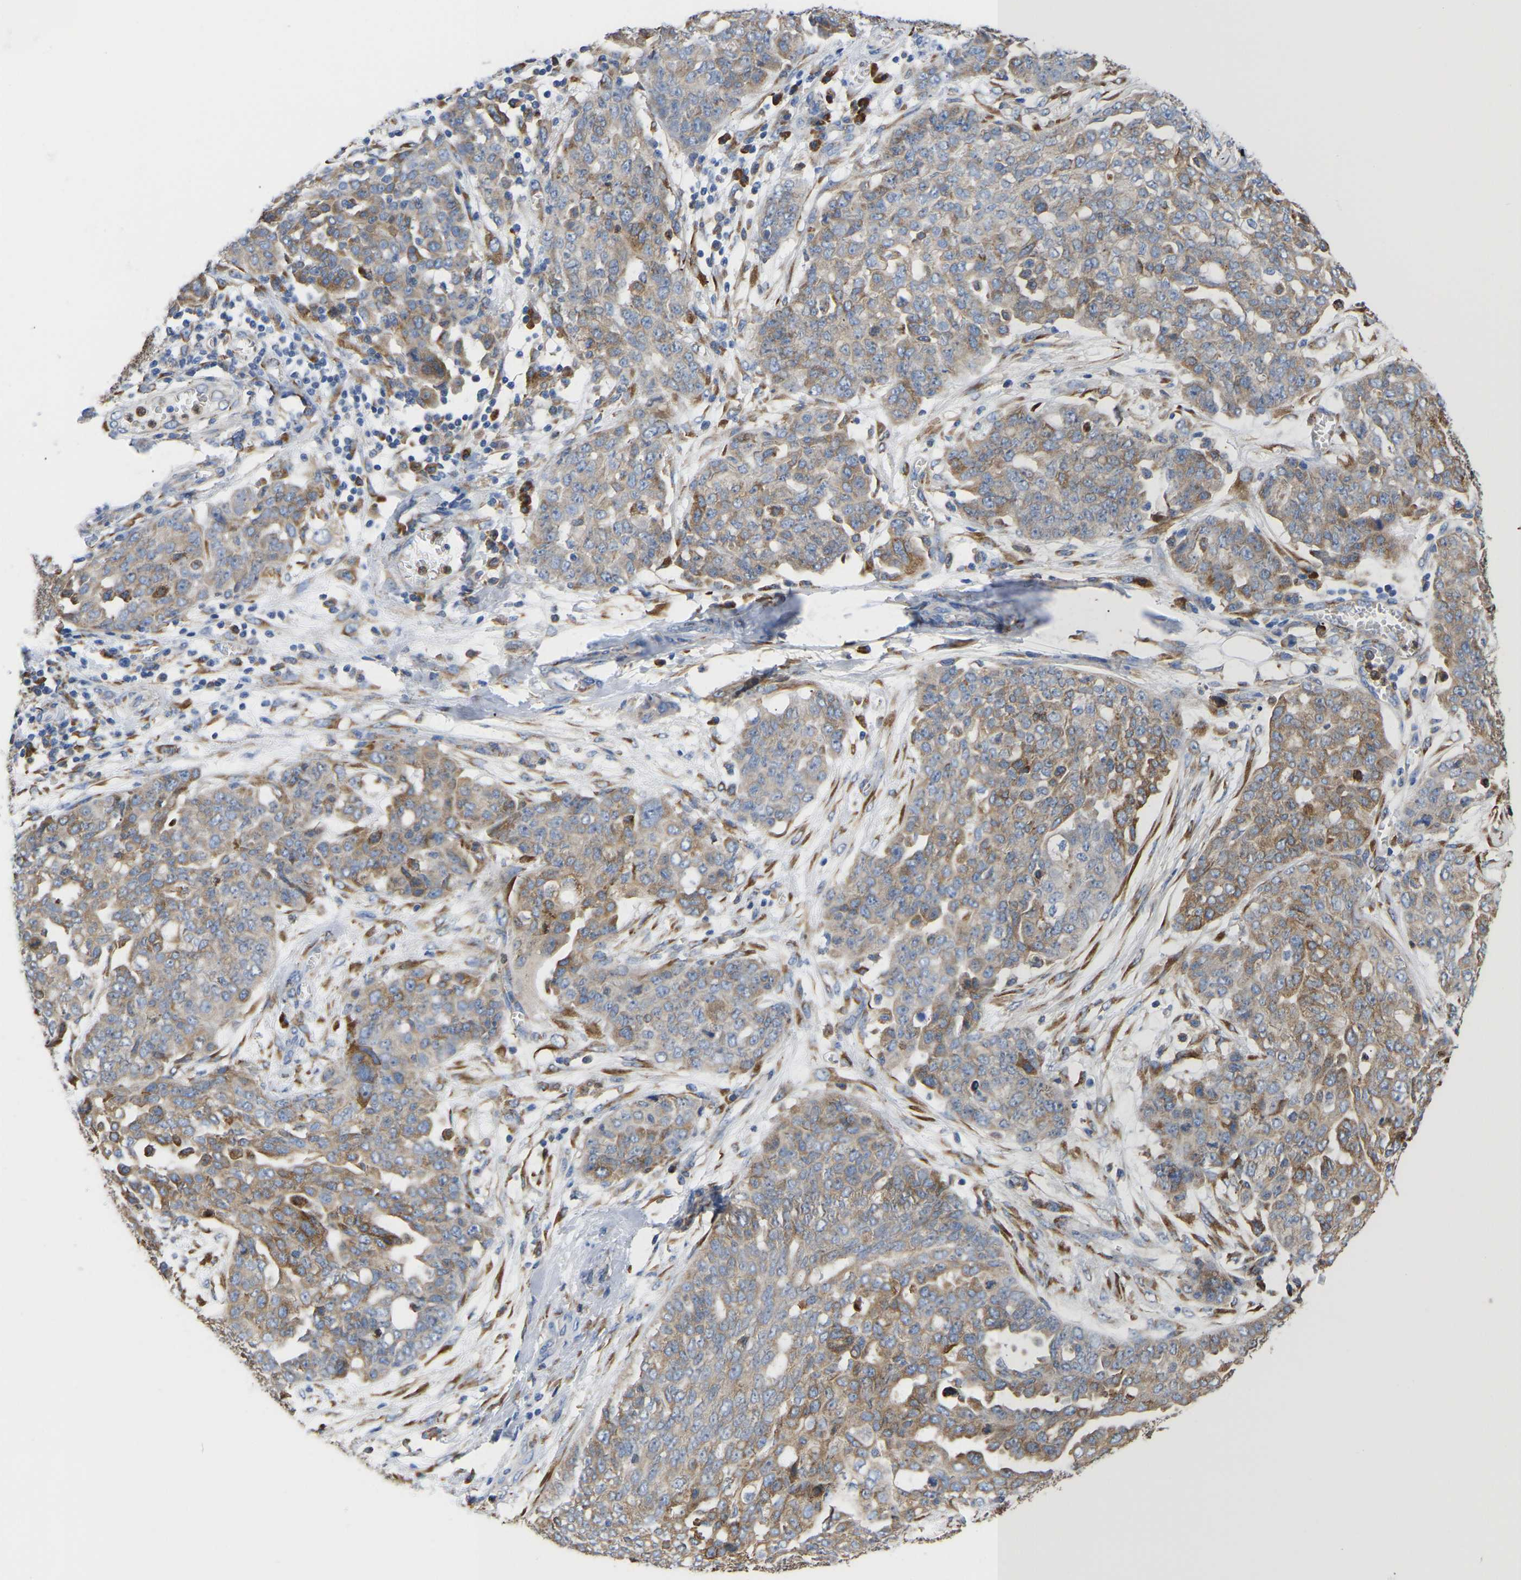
{"staining": {"intensity": "moderate", "quantity": ">75%", "location": "cytoplasmic/membranous"}, "tissue": "ovarian cancer", "cell_type": "Tumor cells", "image_type": "cancer", "snomed": [{"axis": "morphology", "description": "Cystadenocarcinoma, serous, NOS"}, {"axis": "topography", "description": "Soft tissue"}, {"axis": "topography", "description": "Ovary"}], "caption": "This image exhibits IHC staining of human ovarian cancer, with medium moderate cytoplasmic/membranous staining in about >75% of tumor cells.", "gene": "P4HB", "patient": {"sex": "female", "age": 57}}